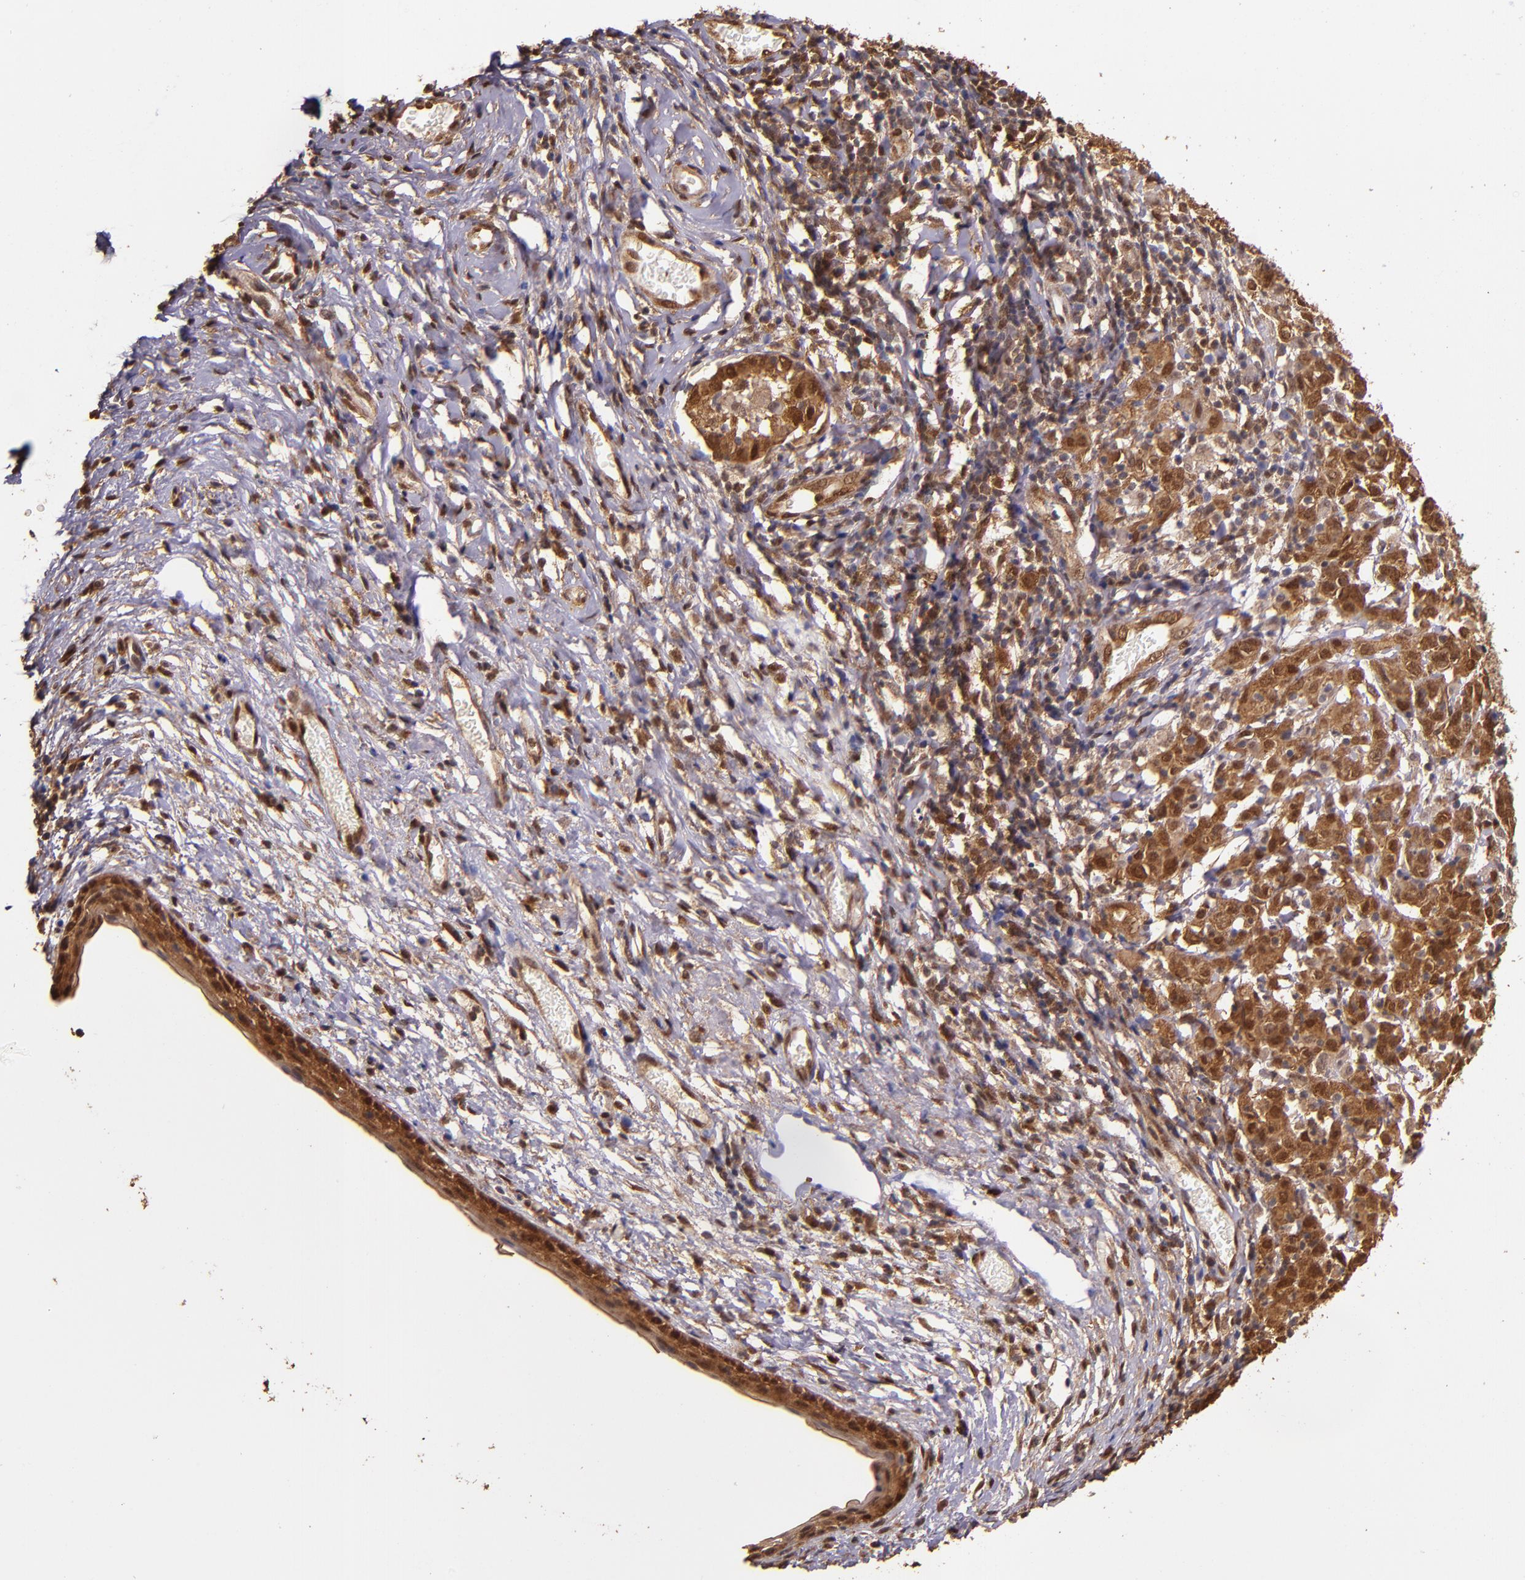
{"staining": {"intensity": "moderate", "quantity": ">75%", "location": "cytoplasmic/membranous,nuclear"}, "tissue": "cervical cancer", "cell_type": "Tumor cells", "image_type": "cancer", "snomed": [{"axis": "morphology", "description": "Normal tissue, NOS"}, {"axis": "morphology", "description": "Squamous cell carcinoma, NOS"}, {"axis": "topography", "description": "Cervix"}], "caption": "The image demonstrates staining of squamous cell carcinoma (cervical), revealing moderate cytoplasmic/membranous and nuclear protein positivity (brown color) within tumor cells.", "gene": "STAT6", "patient": {"sex": "female", "age": 67}}